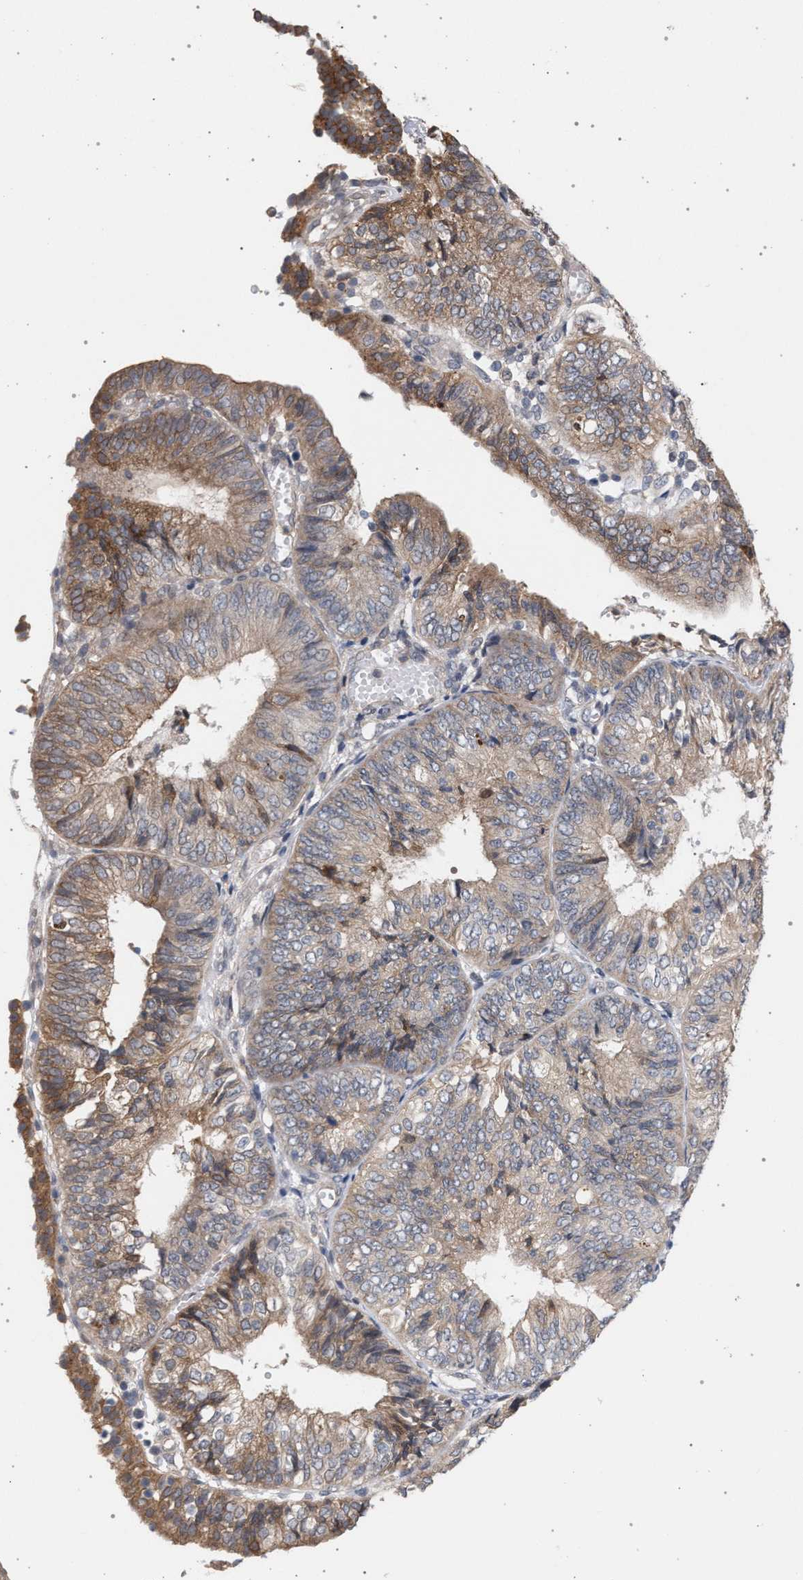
{"staining": {"intensity": "moderate", "quantity": ">75%", "location": "cytoplasmic/membranous"}, "tissue": "endometrial cancer", "cell_type": "Tumor cells", "image_type": "cancer", "snomed": [{"axis": "morphology", "description": "Adenocarcinoma, NOS"}, {"axis": "topography", "description": "Endometrium"}], "caption": "Immunohistochemical staining of endometrial cancer (adenocarcinoma) demonstrates medium levels of moderate cytoplasmic/membranous protein positivity in about >75% of tumor cells. (DAB IHC with brightfield microscopy, high magnification).", "gene": "ARPC5L", "patient": {"sex": "female", "age": 58}}